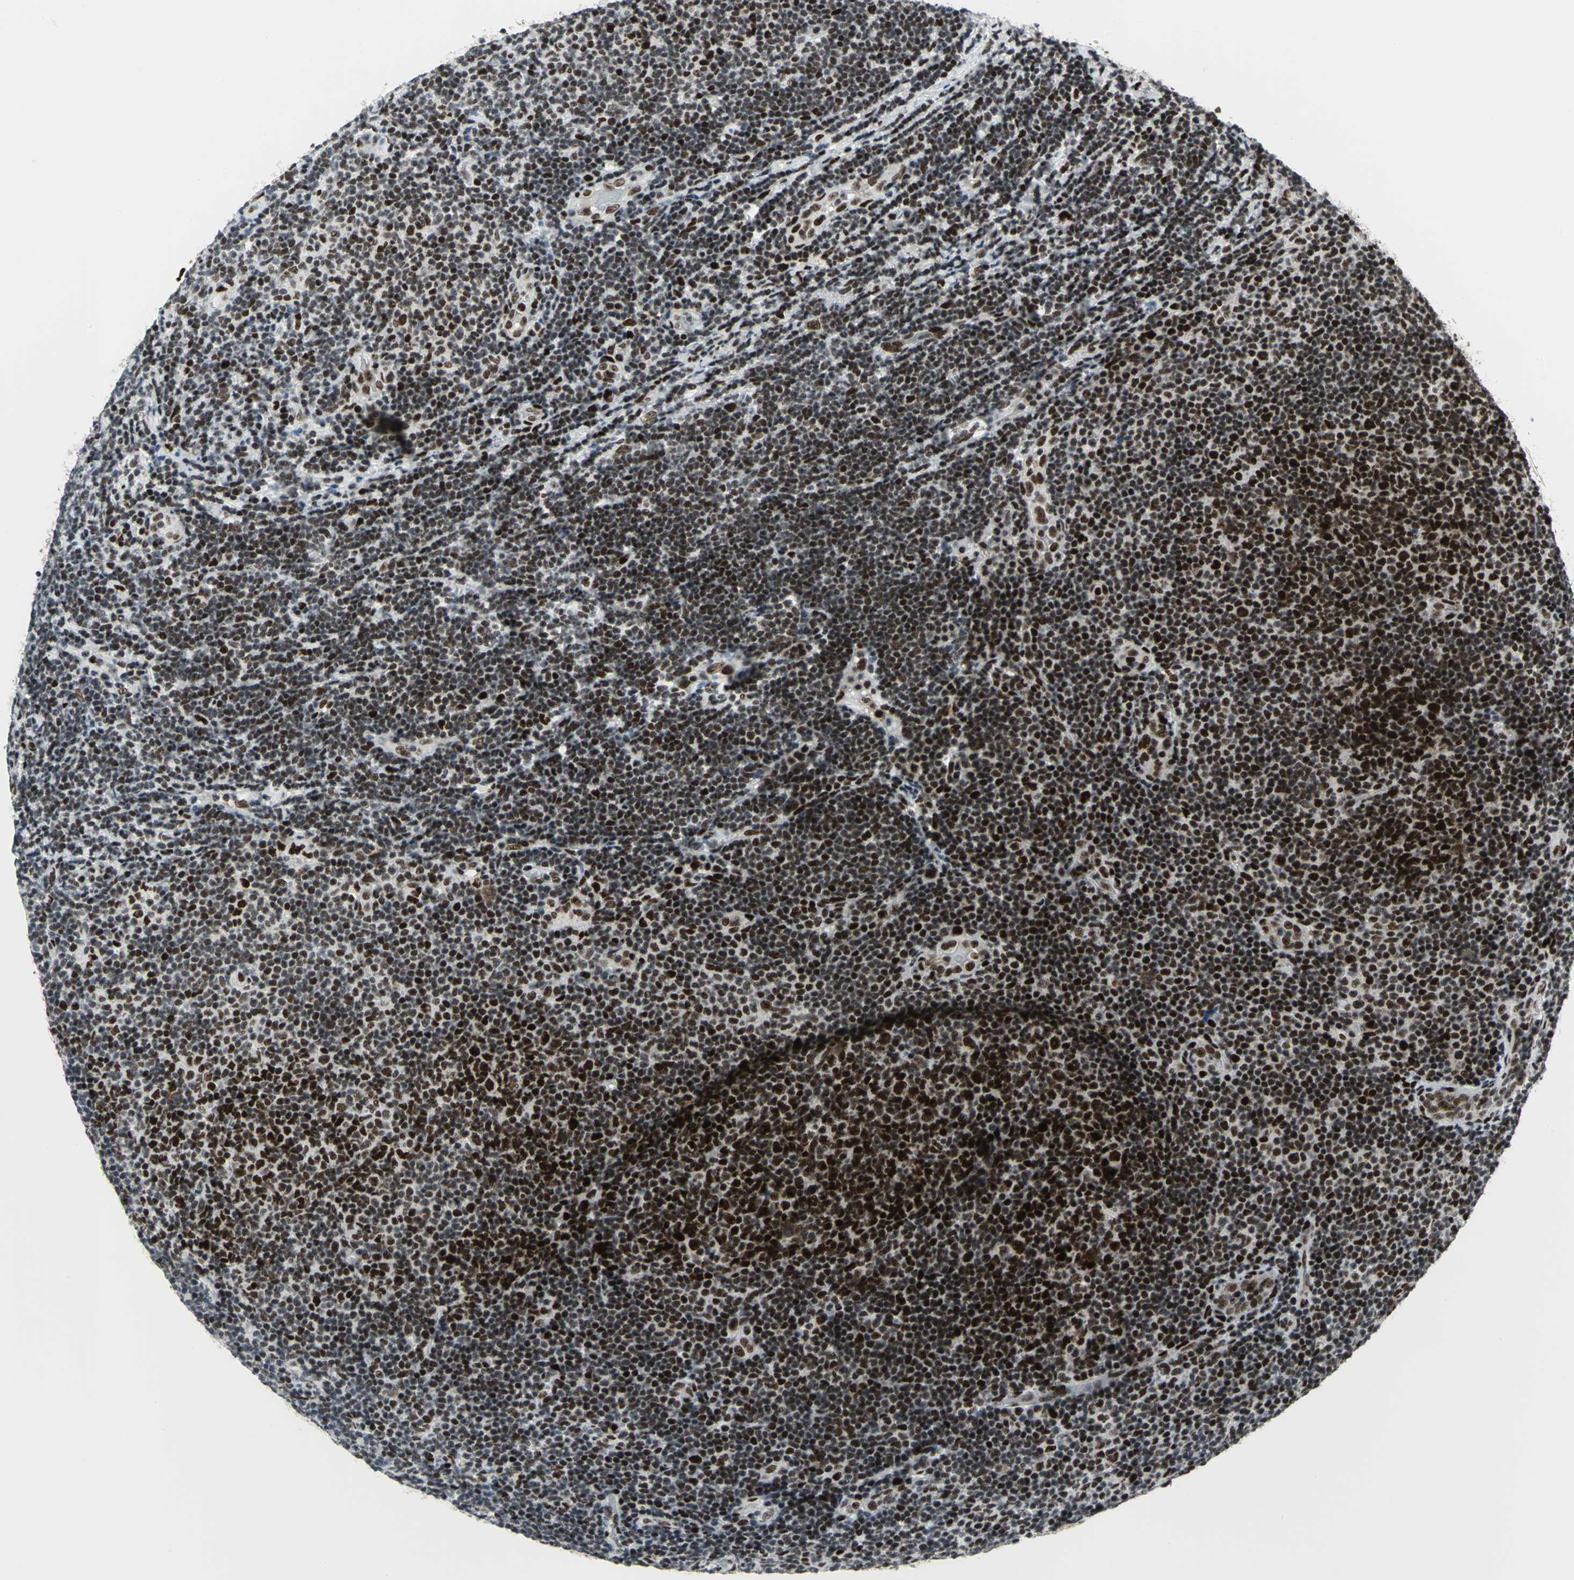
{"staining": {"intensity": "strong", "quantity": ">75%", "location": "nuclear"}, "tissue": "lymphoma", "cell_type": "Tumor cells", "image_type": "cancer", "snomed": [{"axis": "morphology", "description": "Malignant lymphoma, non-Hodgkin's type, Low grade"}, {"axis": "topography", "description": "Lymph node"}], "caption": "About >75% of tumor cells in human malignant lymphoma, non-Hodgkin's type (low-grade) demonstrate strong nuclear protein expression as visualized by brown immunohistochemical staining.", "gene": "SMARCA4", "patient": {"sex": "male", "age": 83}}